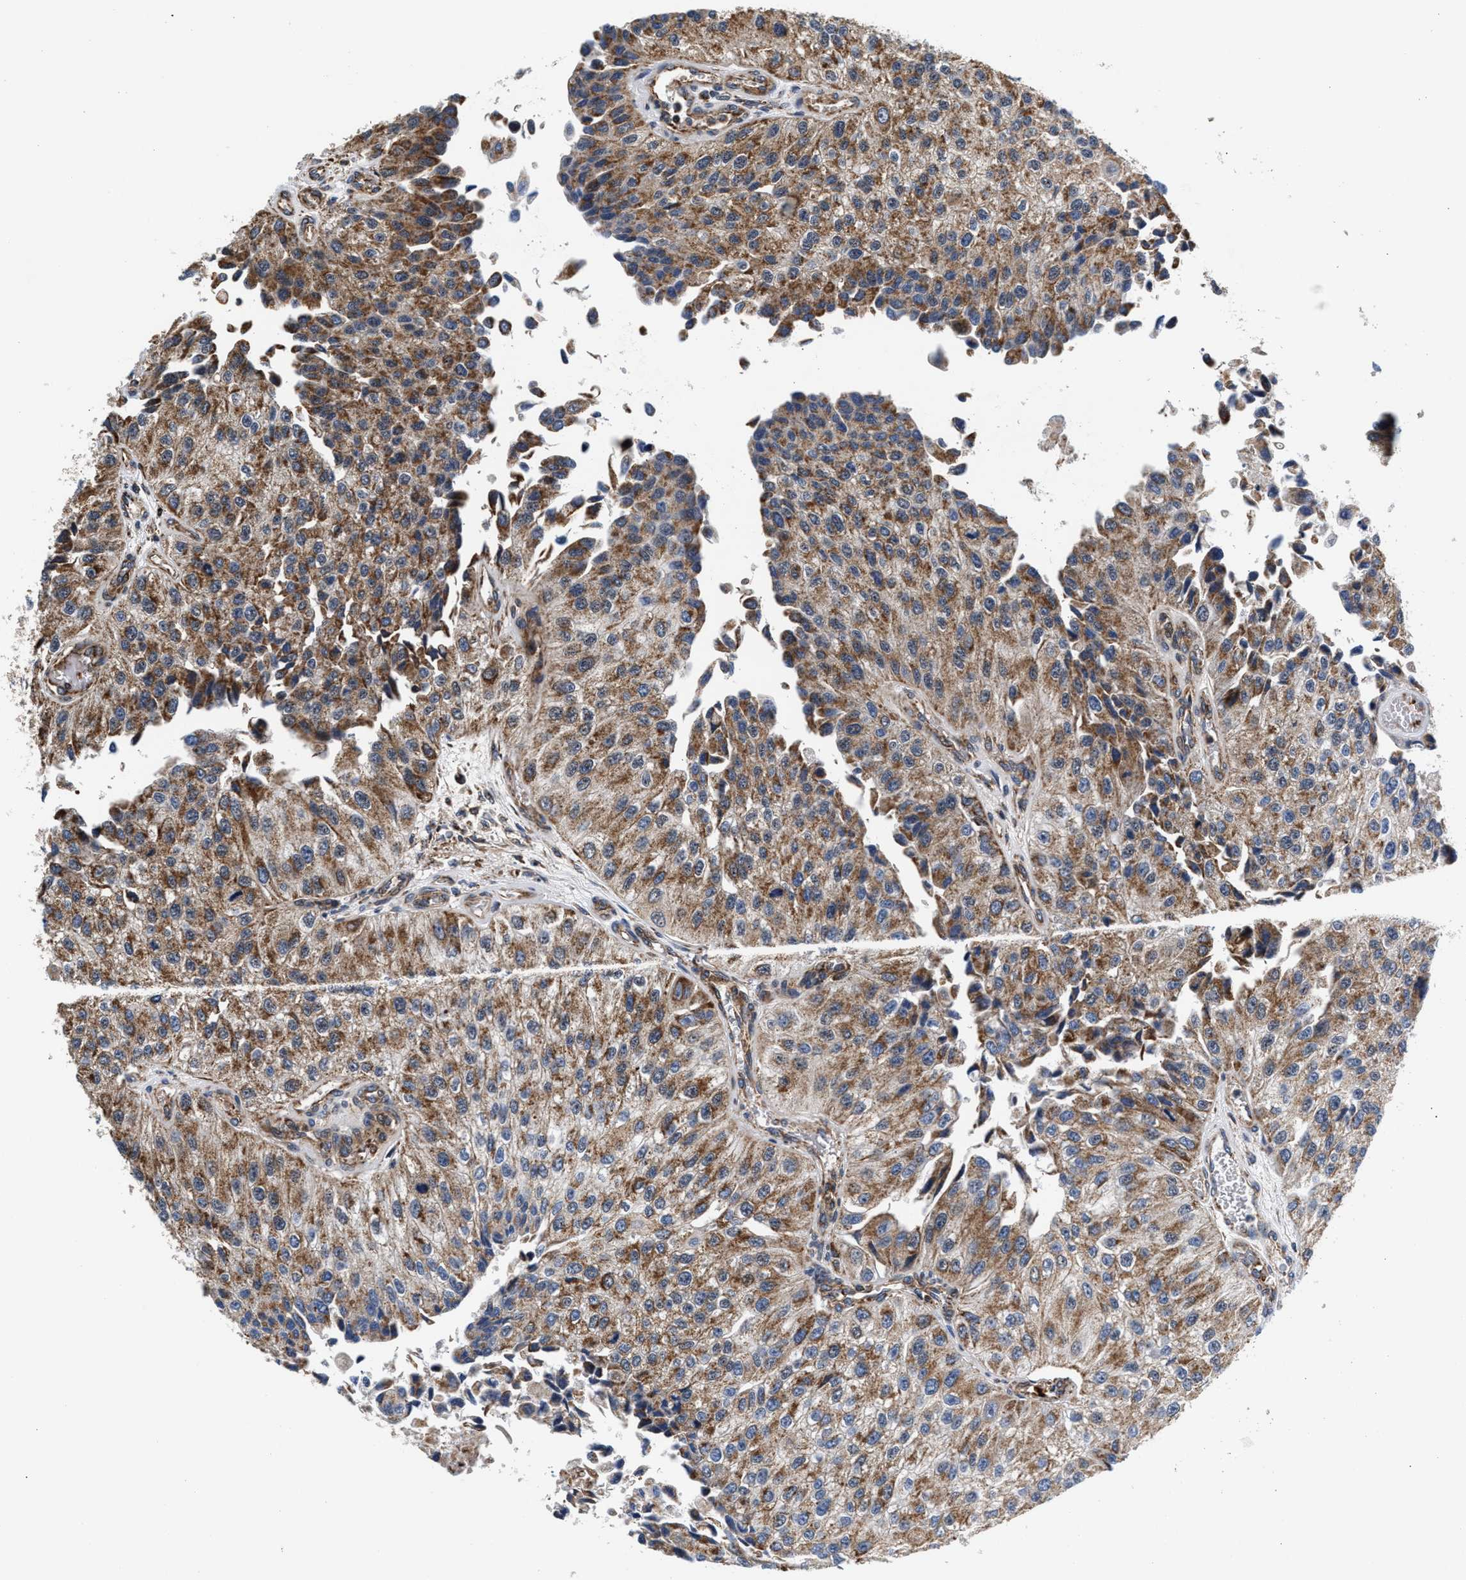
{"staining": {"intensity": "moderate", "quantity": ">75%", "location": "cytoplasmic/membranous"}, "tissue": "urothelial cancer", "cell_type": "Tumor cells", "image_type": "cancer", "snomed": [{"axis": "morphology", "description": "Urothelial carcinoma, High grade"}, {"axis": "topography", "description": "Kidney"}, {"axis": "topography", "description": "Urinary bladder"}], "caption": "Tumor cells exhibit moderate cytoplasmic/membranous staining in approximately >75% of cells in urothelial cancer.", "gene": "SGK1", "patient": {"sex": "male", "age": 77}}